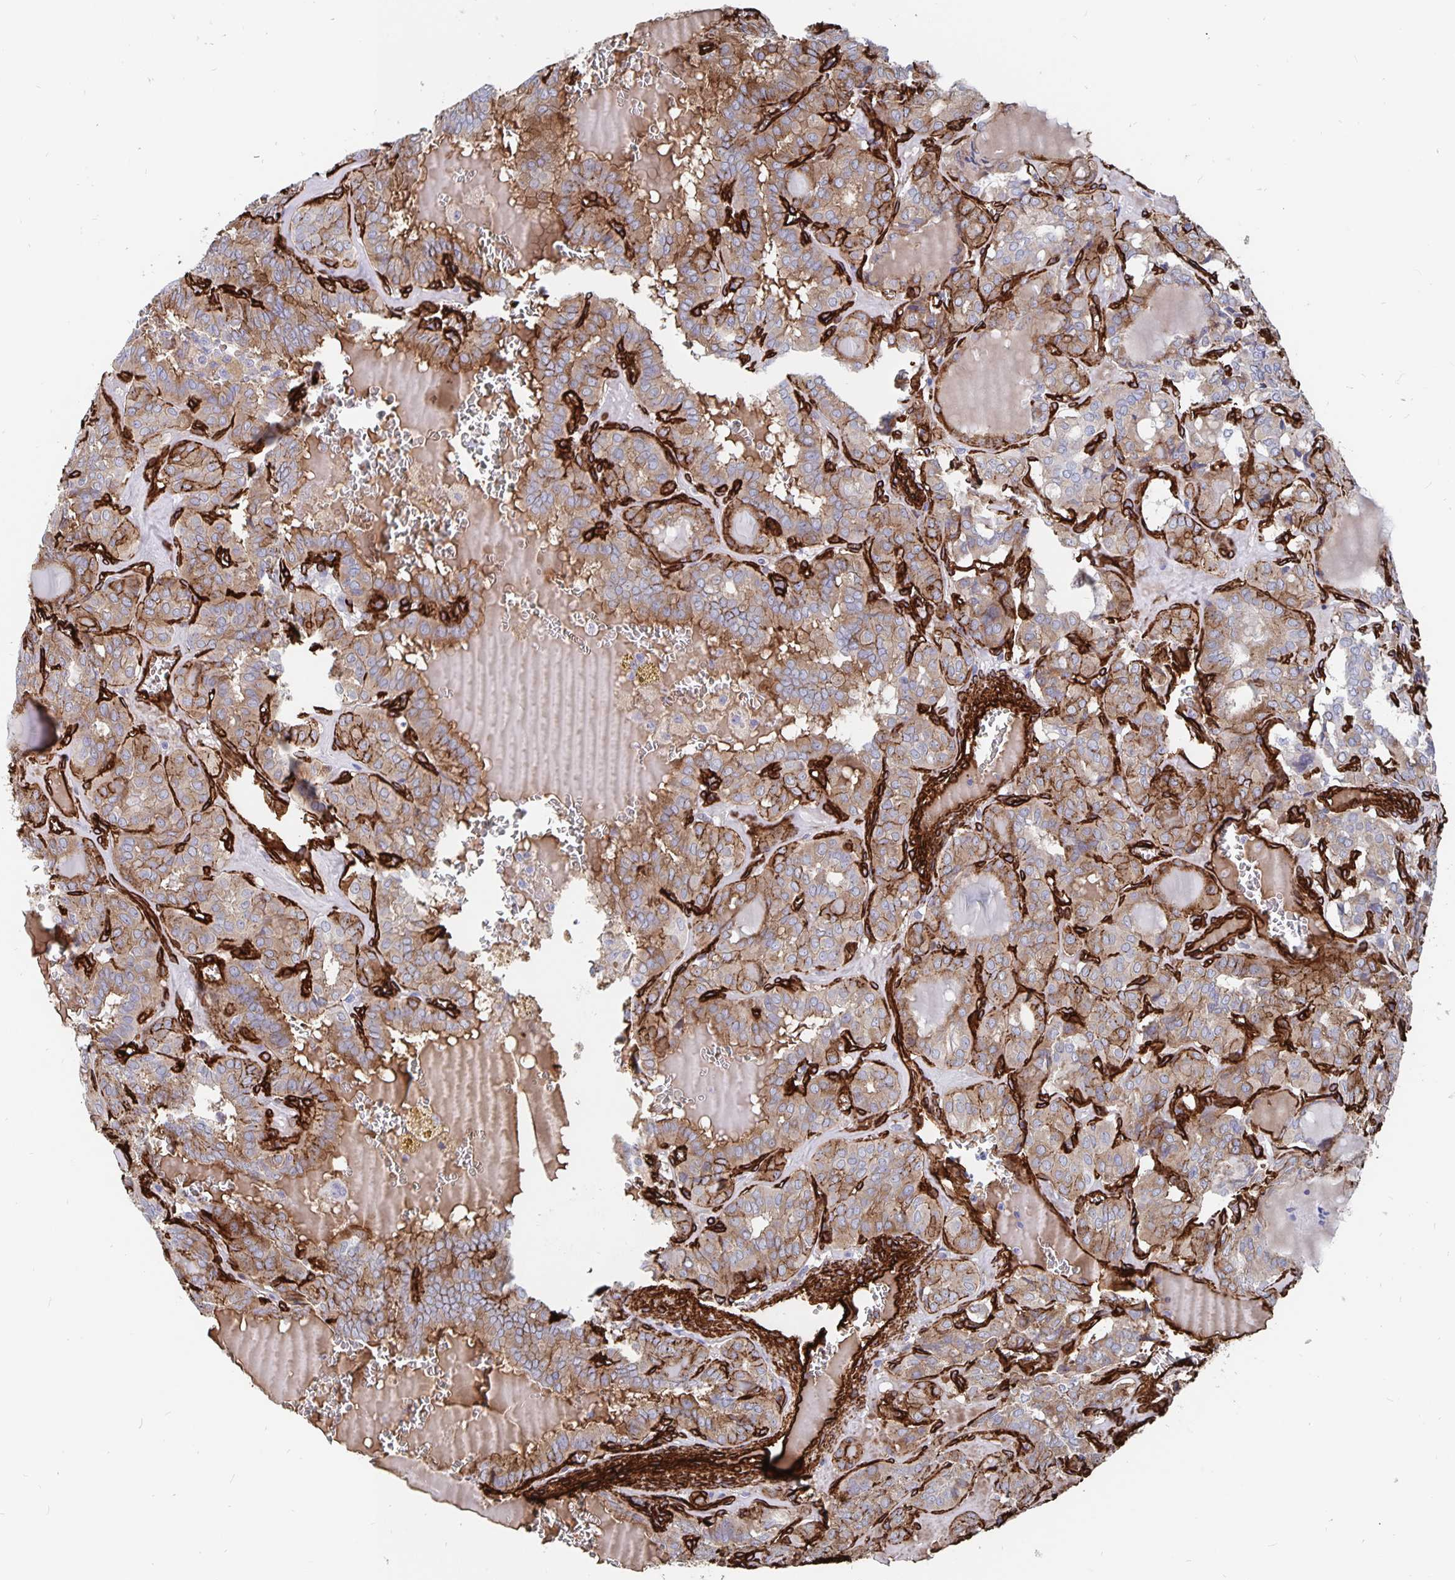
{"staining": {"intensity": "moderate", "quantity": ">75%", "location": "cytoplasmic/membranous"}, "tissue": "thyroid cancer", "cell_type": "Tumor cells", "image_type": "cancer", "snomed": [{"axis": "morphology", "description": "Papillary adenocarcinoma, NOS"}, {"axis": "topography", "description": "Thyroid gland"}], "caption": "Brown immunohistochemical staining in human thyroid cancer displays moderate cytoplasmic/membranous positivity in about >75% of tumor cells. (Stains: DAB in brown, nuclei in blue, Microscopy: brightfield microscopy at high magnification).", "gene": "DCHS2", "patient": {"sex": "female", "age": 41}}